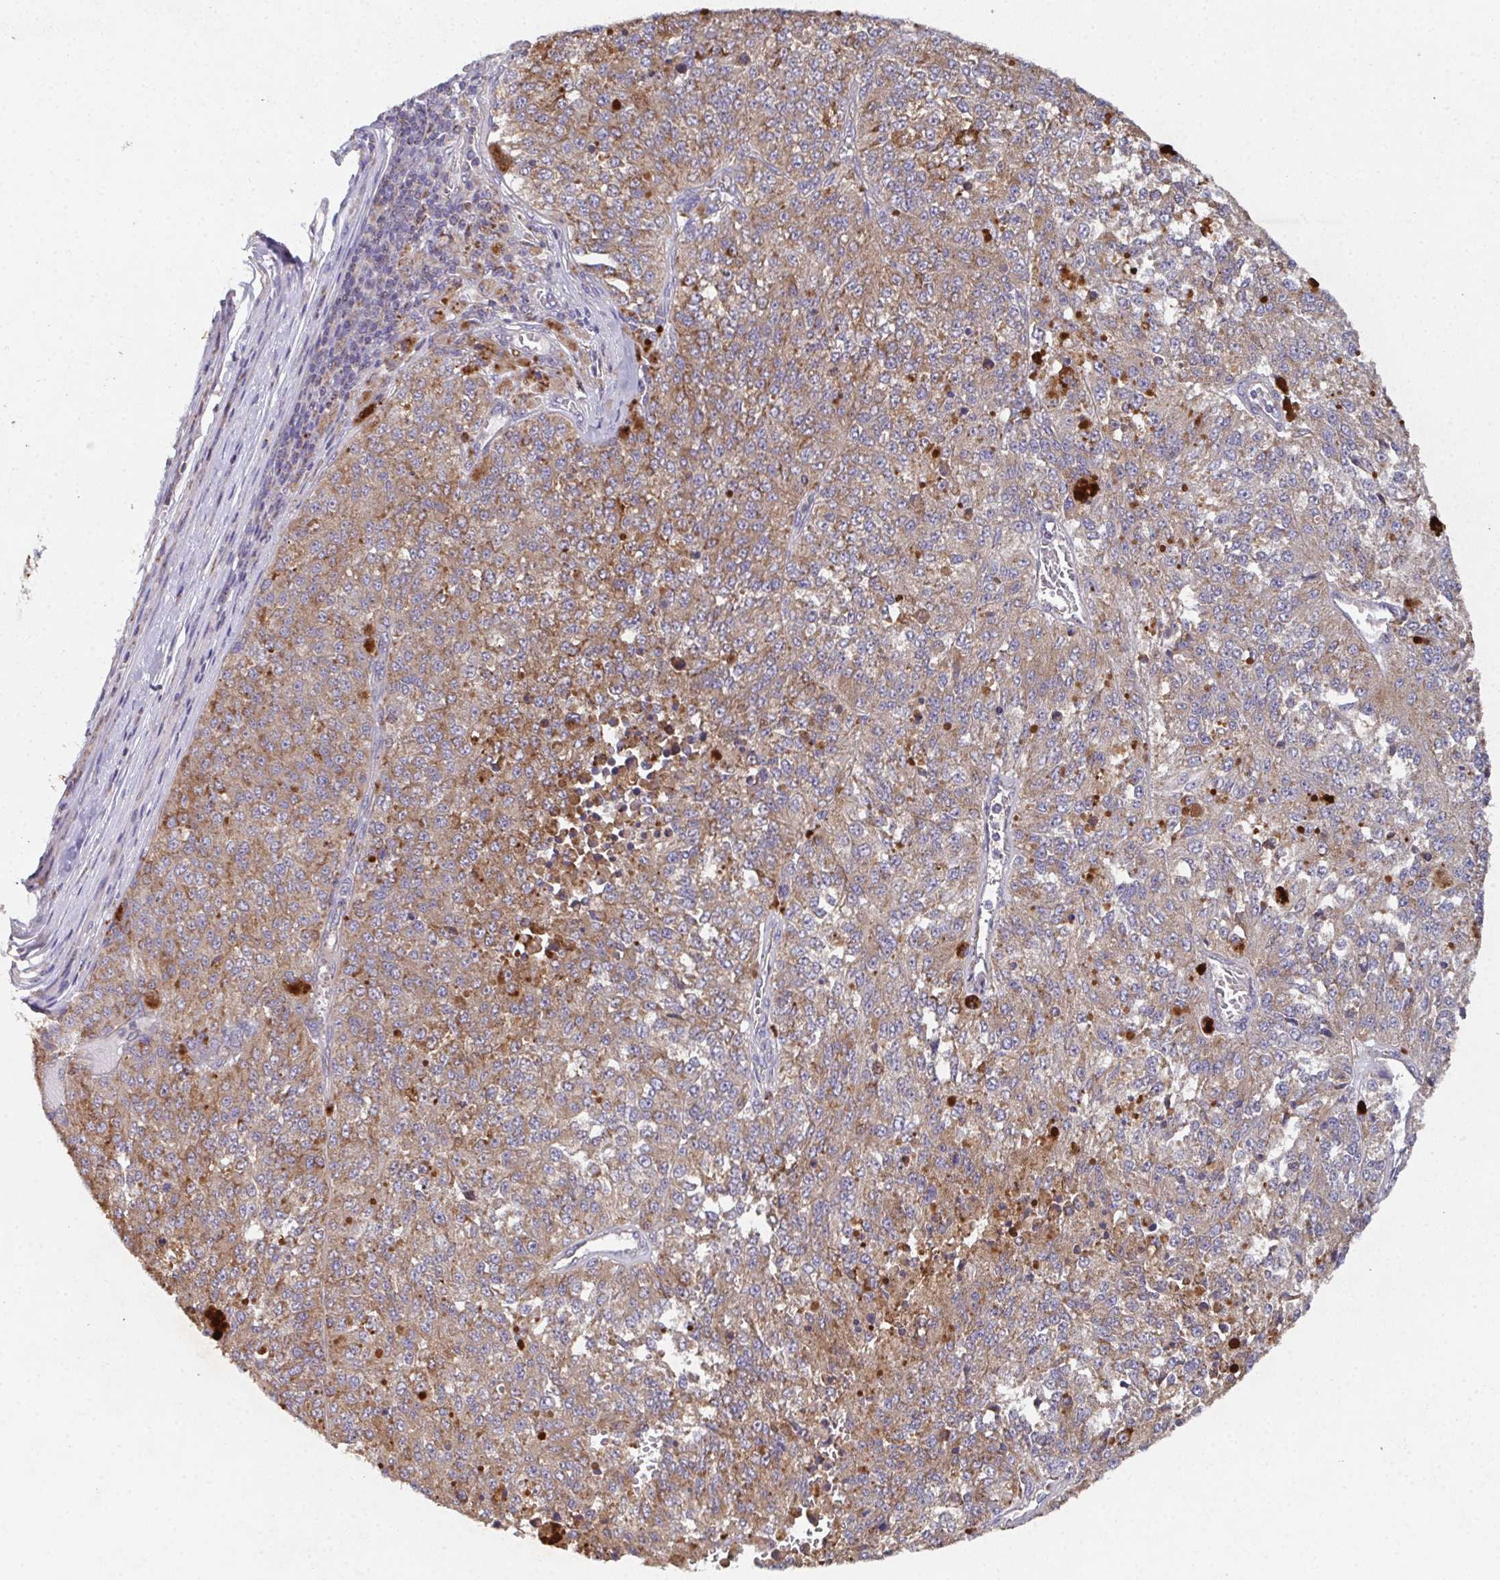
{"staining": {"intensity": "moderate", "quantity": ">75%", "location": "cytoplasmic/membranous"}, "tissue": "melanoma", "cell_type": "Tumor cells", "image_type": "cancer", "snomed": [{"axis": "morphology", "description": "Malignant melanoma, Metastatic site"}, {"axis": "topography", "description": "Lymph node"}], "caption": "This is an image of immunohistochemistry (IHC) staining of melanoma, which shows moderate expression in the cytoplasmic/membranous of tumor cells.", "gene": "MT-ND3", "patient": {"sex": "female", "age": 64}}